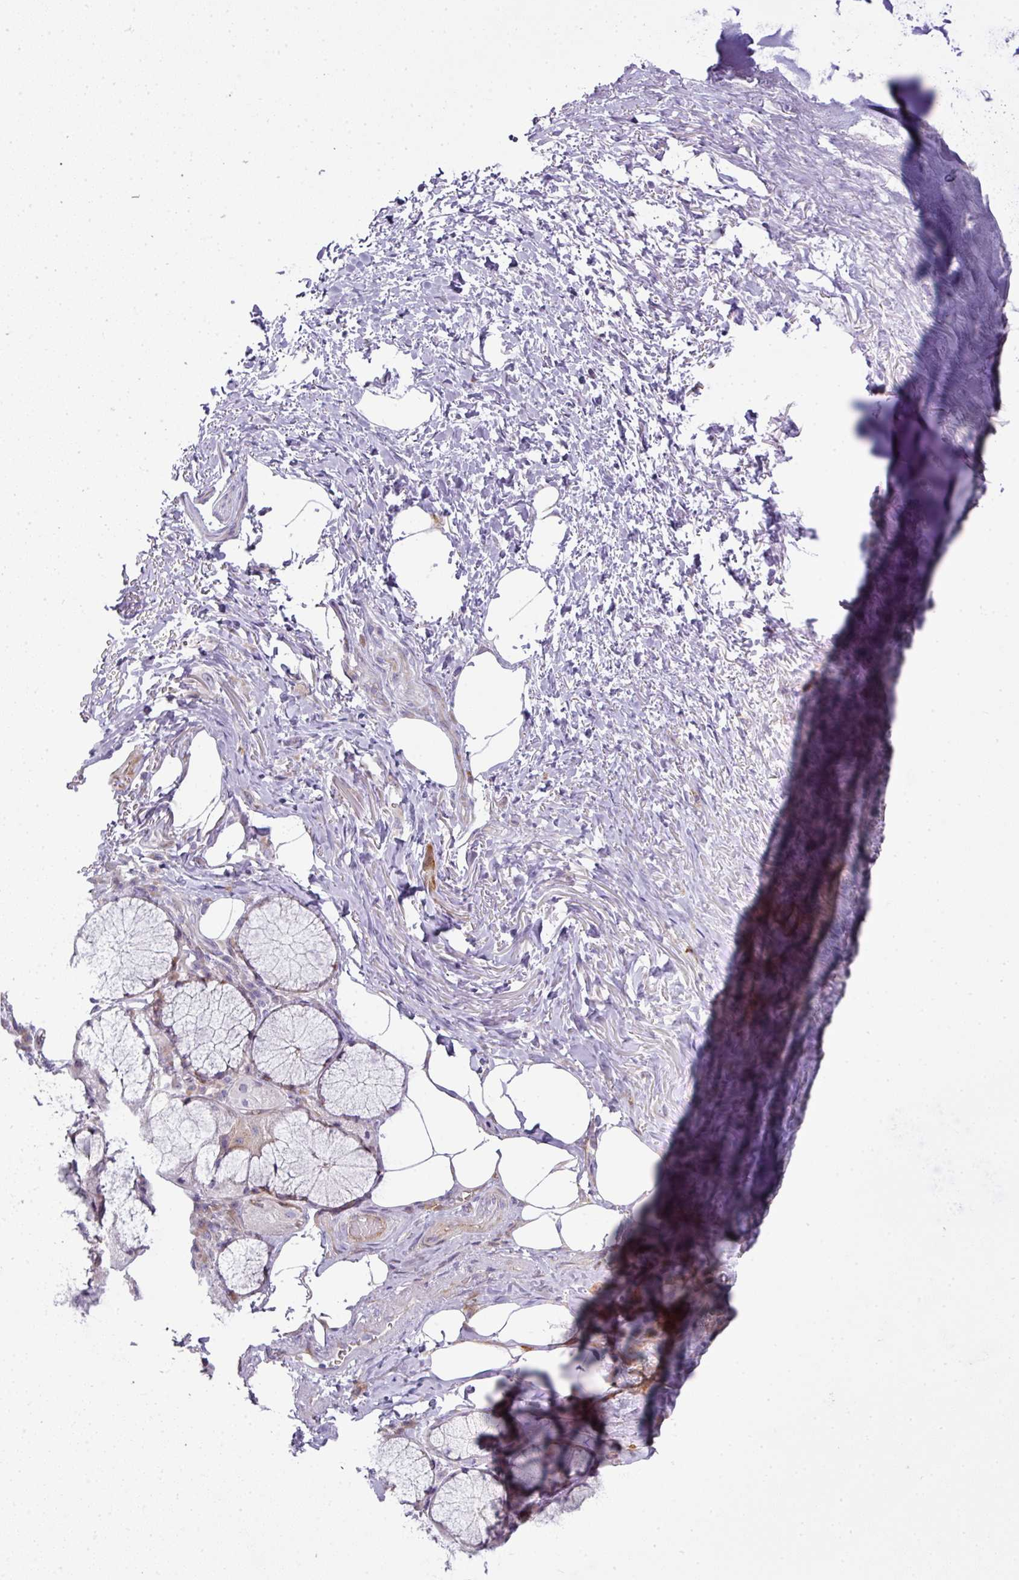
{"staining": {"intensity": "negative", "quantity": "none", "location": "none"}, "tissue": "adipose tissue", "cell_type": "Adipocytes", "image_type": "normal", "snomed": [{"axis": "morphology", "description": "Normal tissue, NOS"}, {"axis": "topography", "description": "Cartilage tissue"}, {"axis": "topography", "description": "Bronchus"}], "caption": "Immunohistochemistry of unremarkable adipose tissue displays no staining in adipocytes. (DAB immunohistochemistry, high magnification).", "gene": "ATP6V1F", "patient": {"sex": "male", "age": 56}}